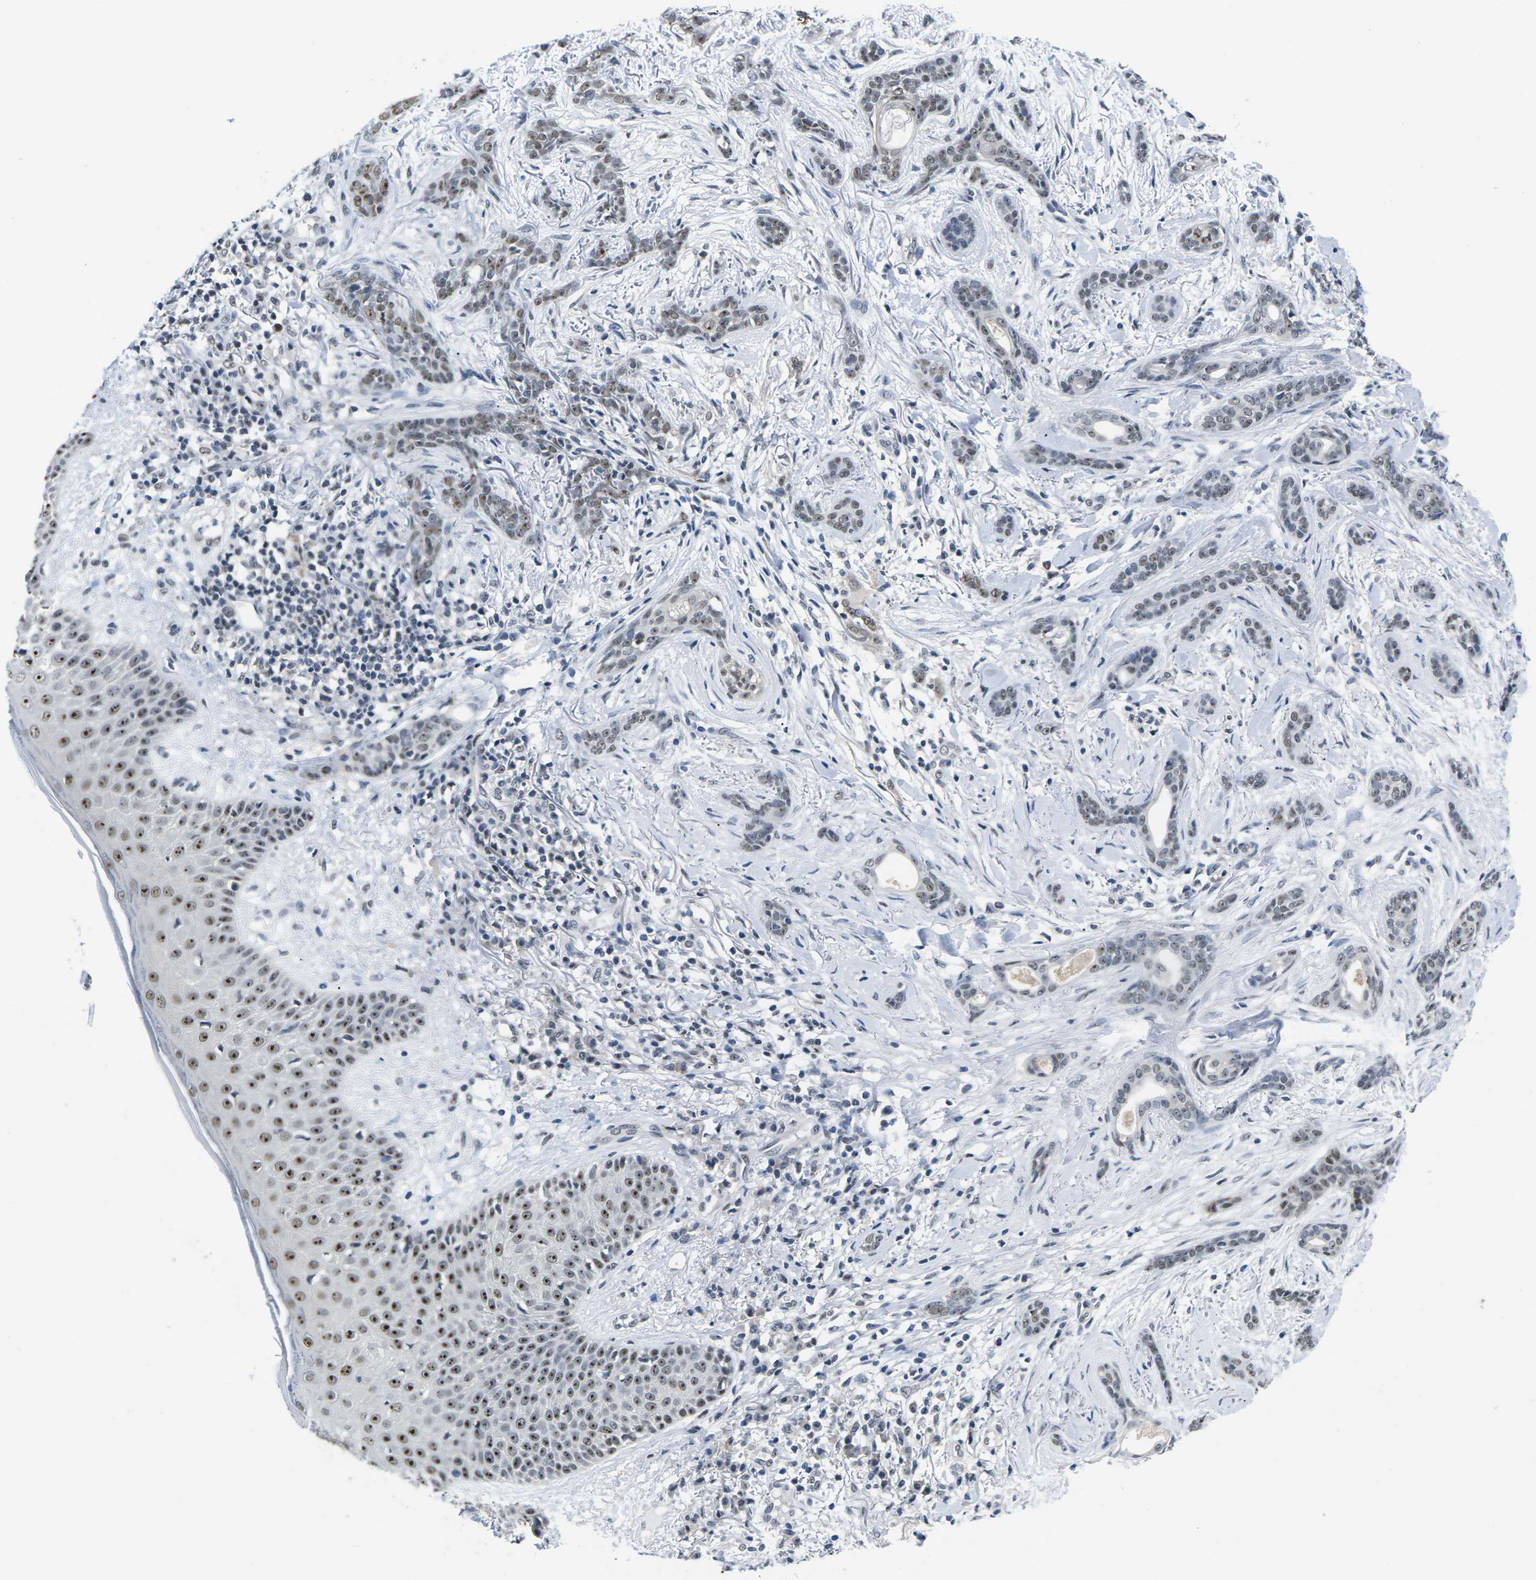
{"staining": {"intensity": "weak", "quantity": "25%-75%", "location": "nuclear"}, "tissue": "skin cancer", "cell_type": "Tumor cells", "image_type": "cancer", "snomed": [{"axis": "morphology", "description": "Basal cell carcinoma"}, {"axis": "morphology", "description": "Adnexal tumor, benign"}, {"axis": "topography", "description": "Skin"}], "caption": "Protein positivity by immunohistochemistry demonstrates weak nuclear positivity in about 25%-75% of tumor cells in skin basal cell carcinoma.", "gene": "NSRP1", "patient": {"sex": "female", "age": 42}}